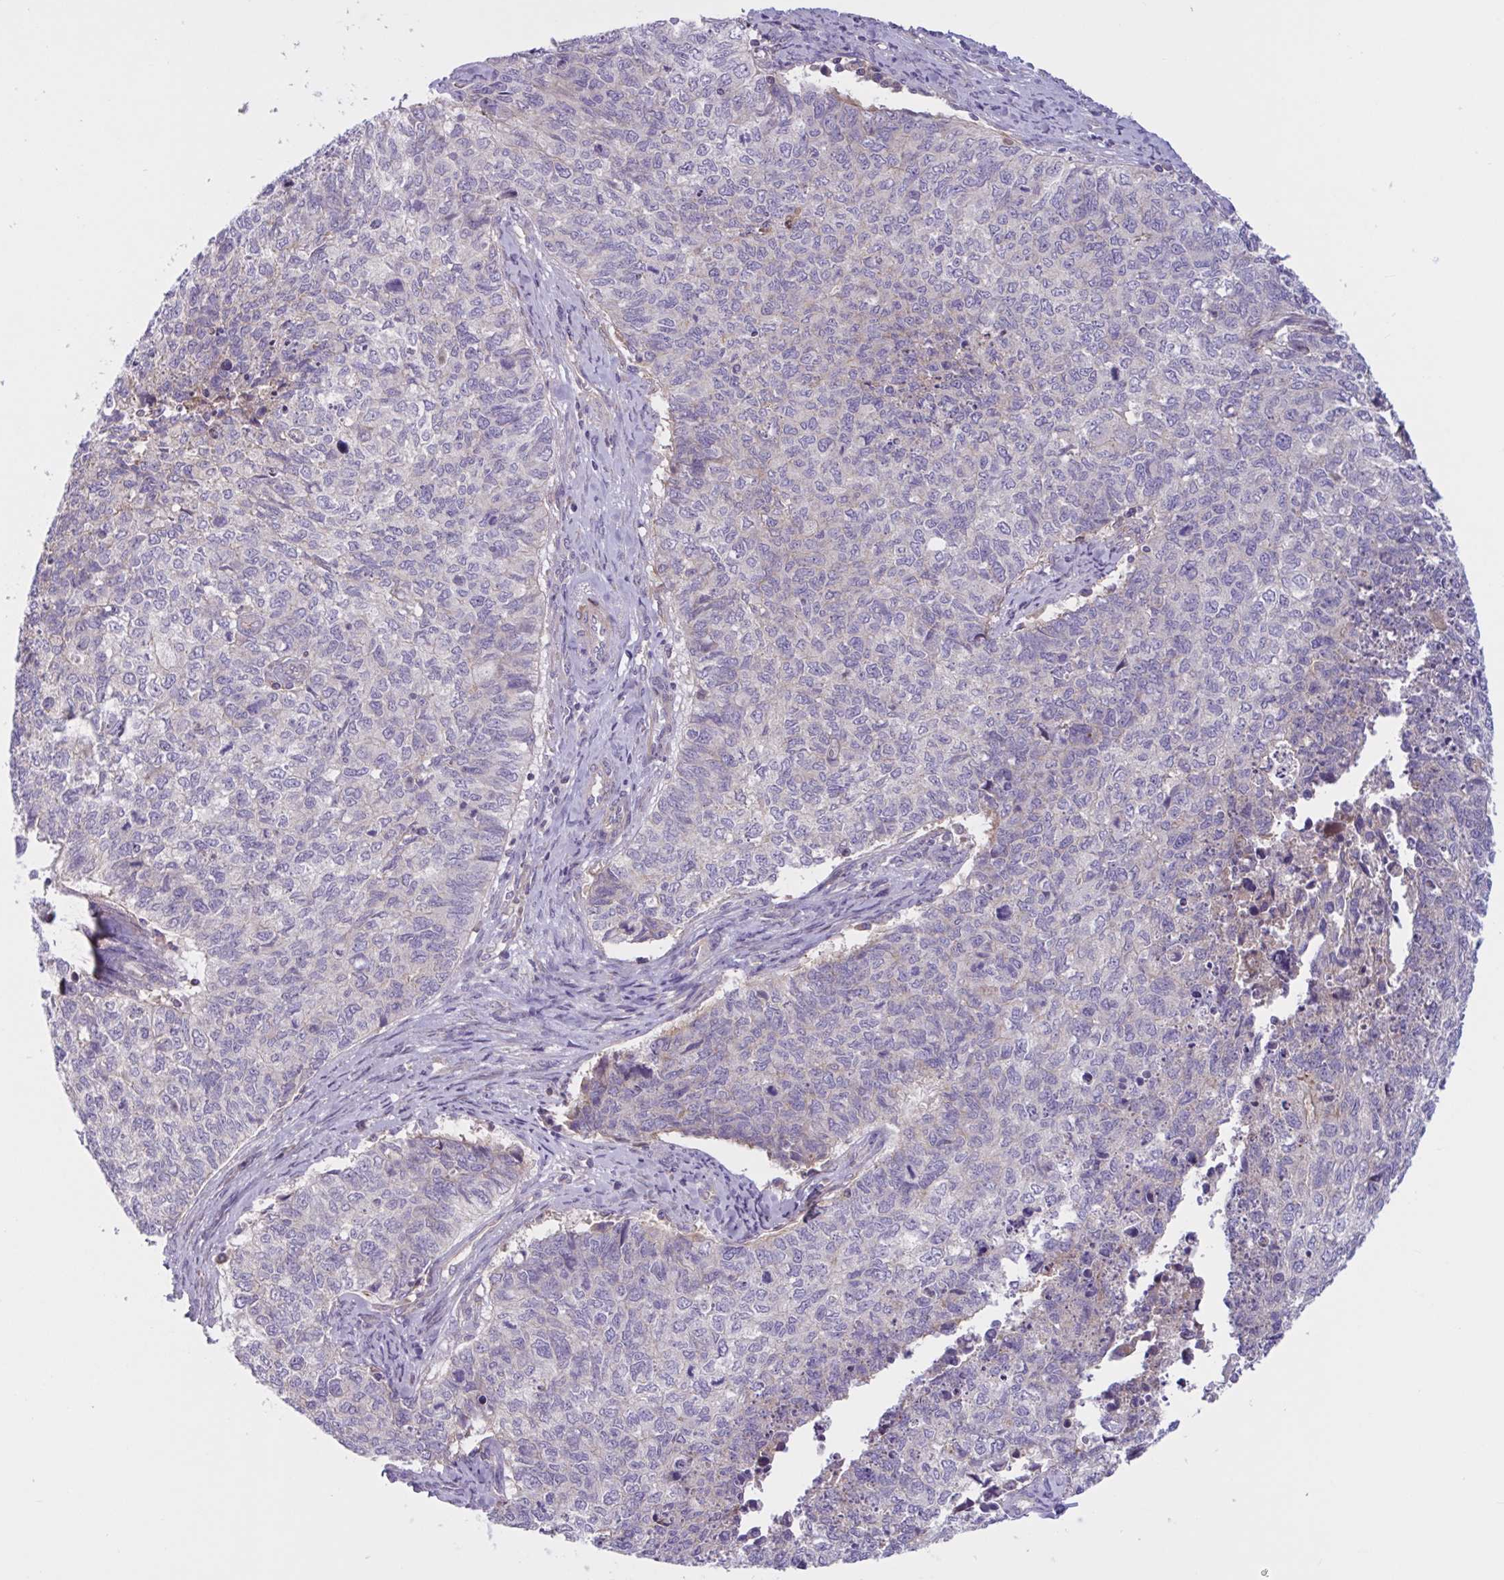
{"staining": {"intensity": "negative", "quantity": "none", "location": "none"}, "tissue": "cervical cancer", "cell_type": "Tumor cells", "image_type": "cancer", "snomed": [{"axis": "morphology", "description": "Adenocarcinoma, NOS"}, {"axis": "topography", "description": "Cervix"}], "caption": "High magnification brightfield microscopy of cervical cancer stained with DAB (3,3'-diaminobenzidine) (brown) and counterstained with hematoxylin (blue): tumor cells show no significant staining. (DAB IHC with hematoxylin counter stain).", "gene": "WNT9B", "patient": {"sex": "female", "age": 63}}